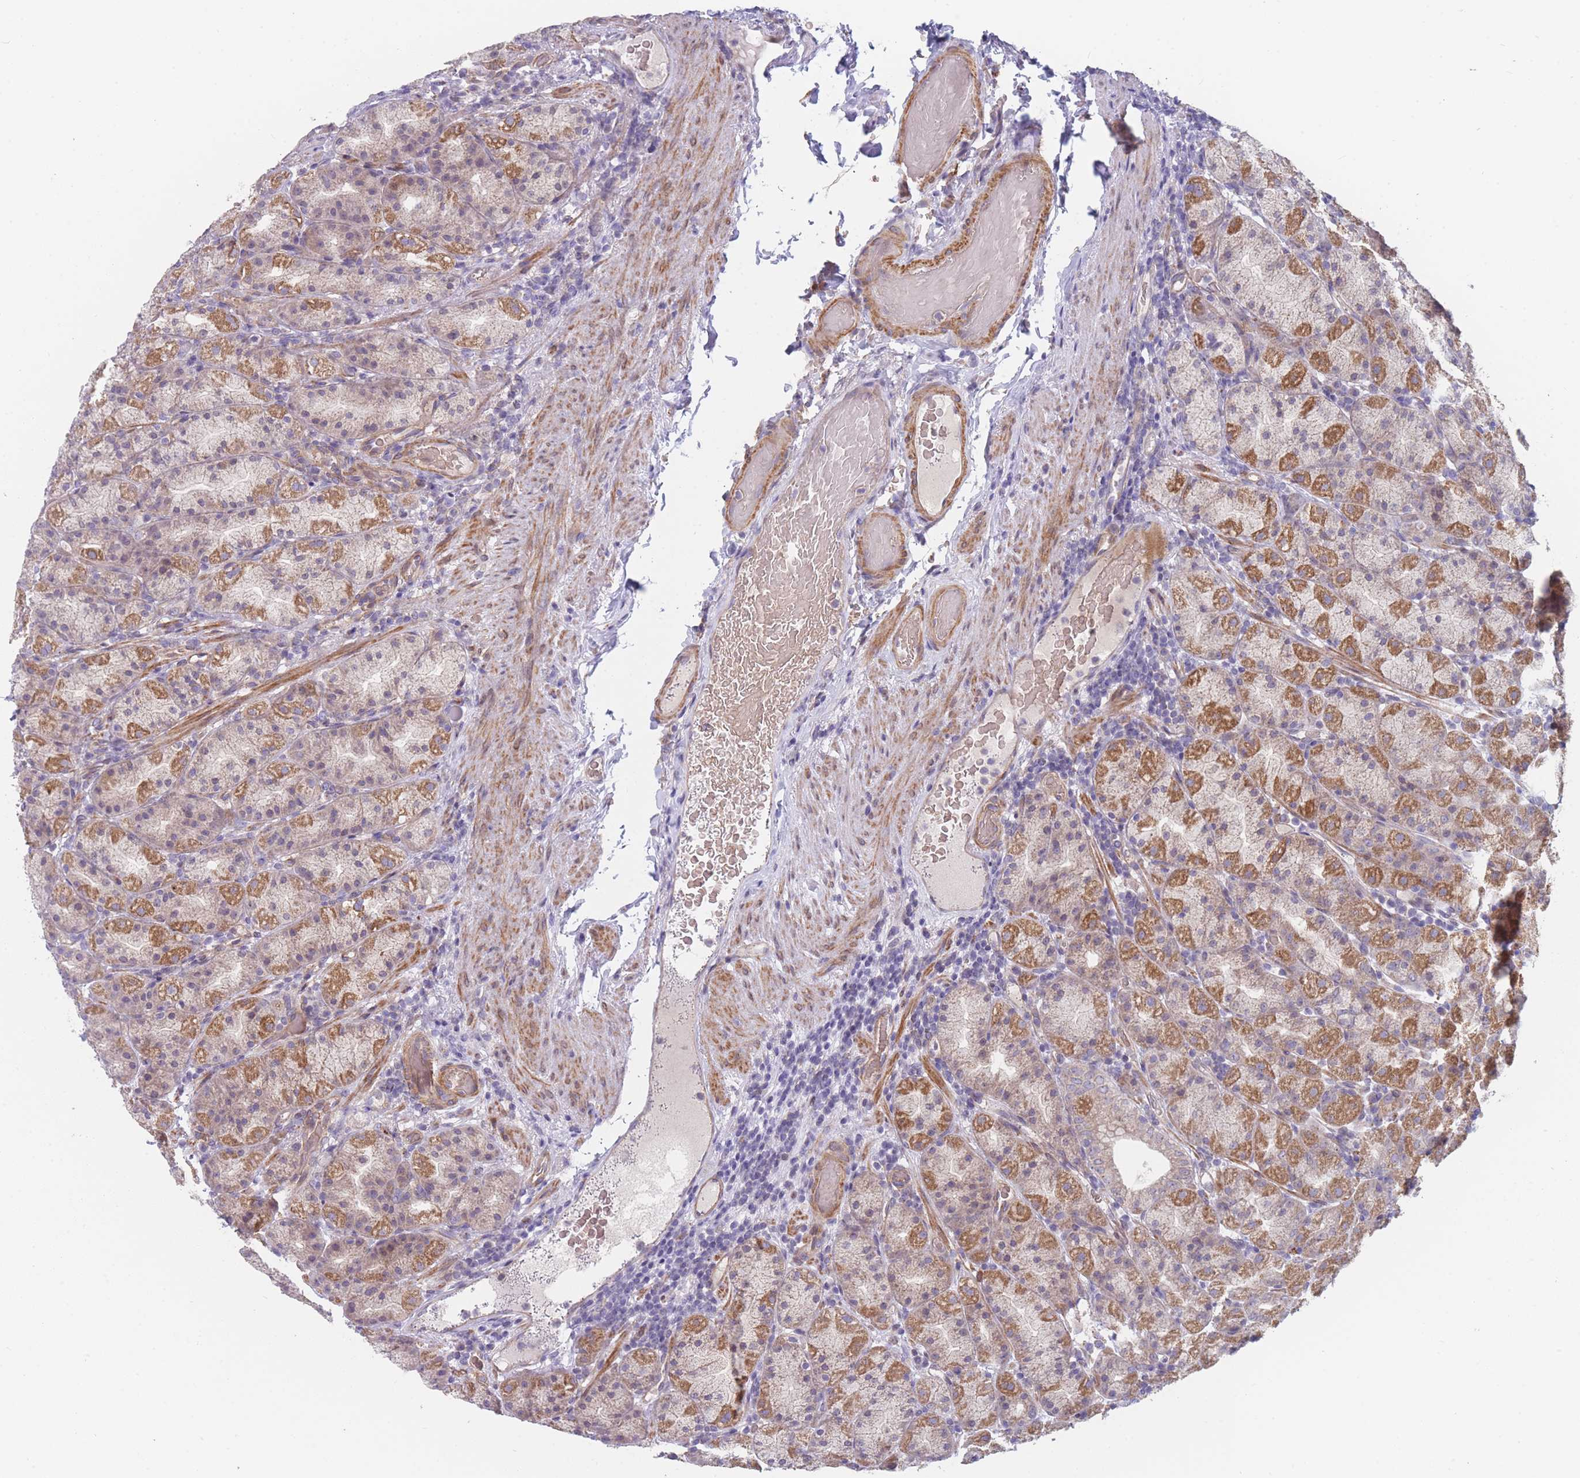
{"staining": {"intensity": "moderate", "quantity": "25%-75%", "location": "cytoplasmic/membranous"}, "tissue": "stomach", "cell_type": "Glandular cells", "image_type": "normal", "snomed": [{"axis": "morphology", "description": "Normal tissue, NOS"}, {"axis": "topography", "description": "Stomach, upper"}, {"axis": "topography", "description": "Stomach"}], "caption": "Immunohistochemical staining of normal stomach displays 25%-75% levels of moderate cytoplasmic/membranous protein staining in about 25%-75% of glandular cells. (DAB IHC with brightfield microscopy, high magnification).", "gene": "SMPD4", "patient": {"sex": "male", "age": 68}}